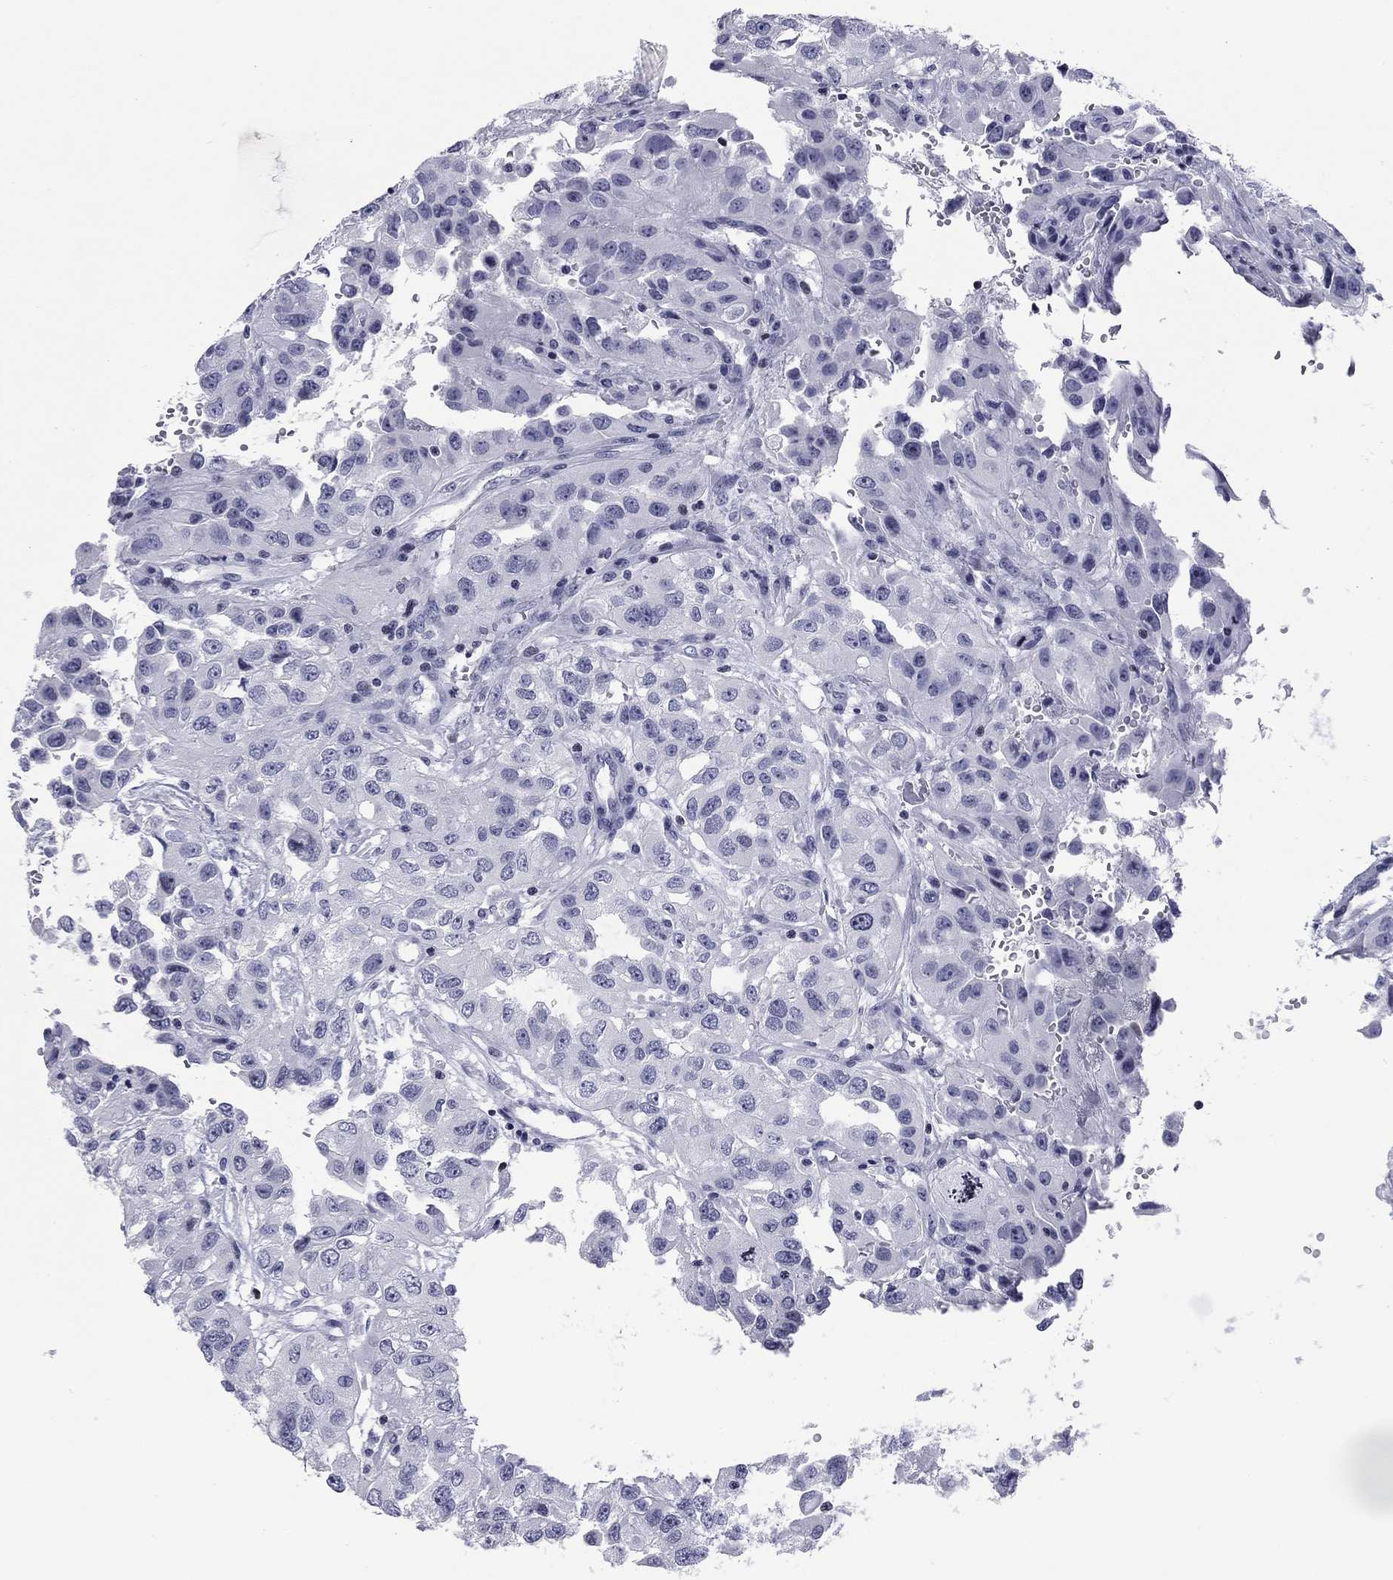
{"staining": {"intensity": "negative", "quantity": "none", "location": "none"}, "tissue": "renal cancer", "cell_type": "Tumor cells", "image_type": "cancer", "snomed": [{"axis": "morphology", "description": "Adenocarcinoma, NOS"}, {"axis": "topography", "description": "Kidney"}], "caption": "Immunohistochemical staining of human renal adenocarcinoma exhibits no significant expression in tumor cells.", "gene": "CCDC144A", "patient": {"sex": "male", "age": 64}}